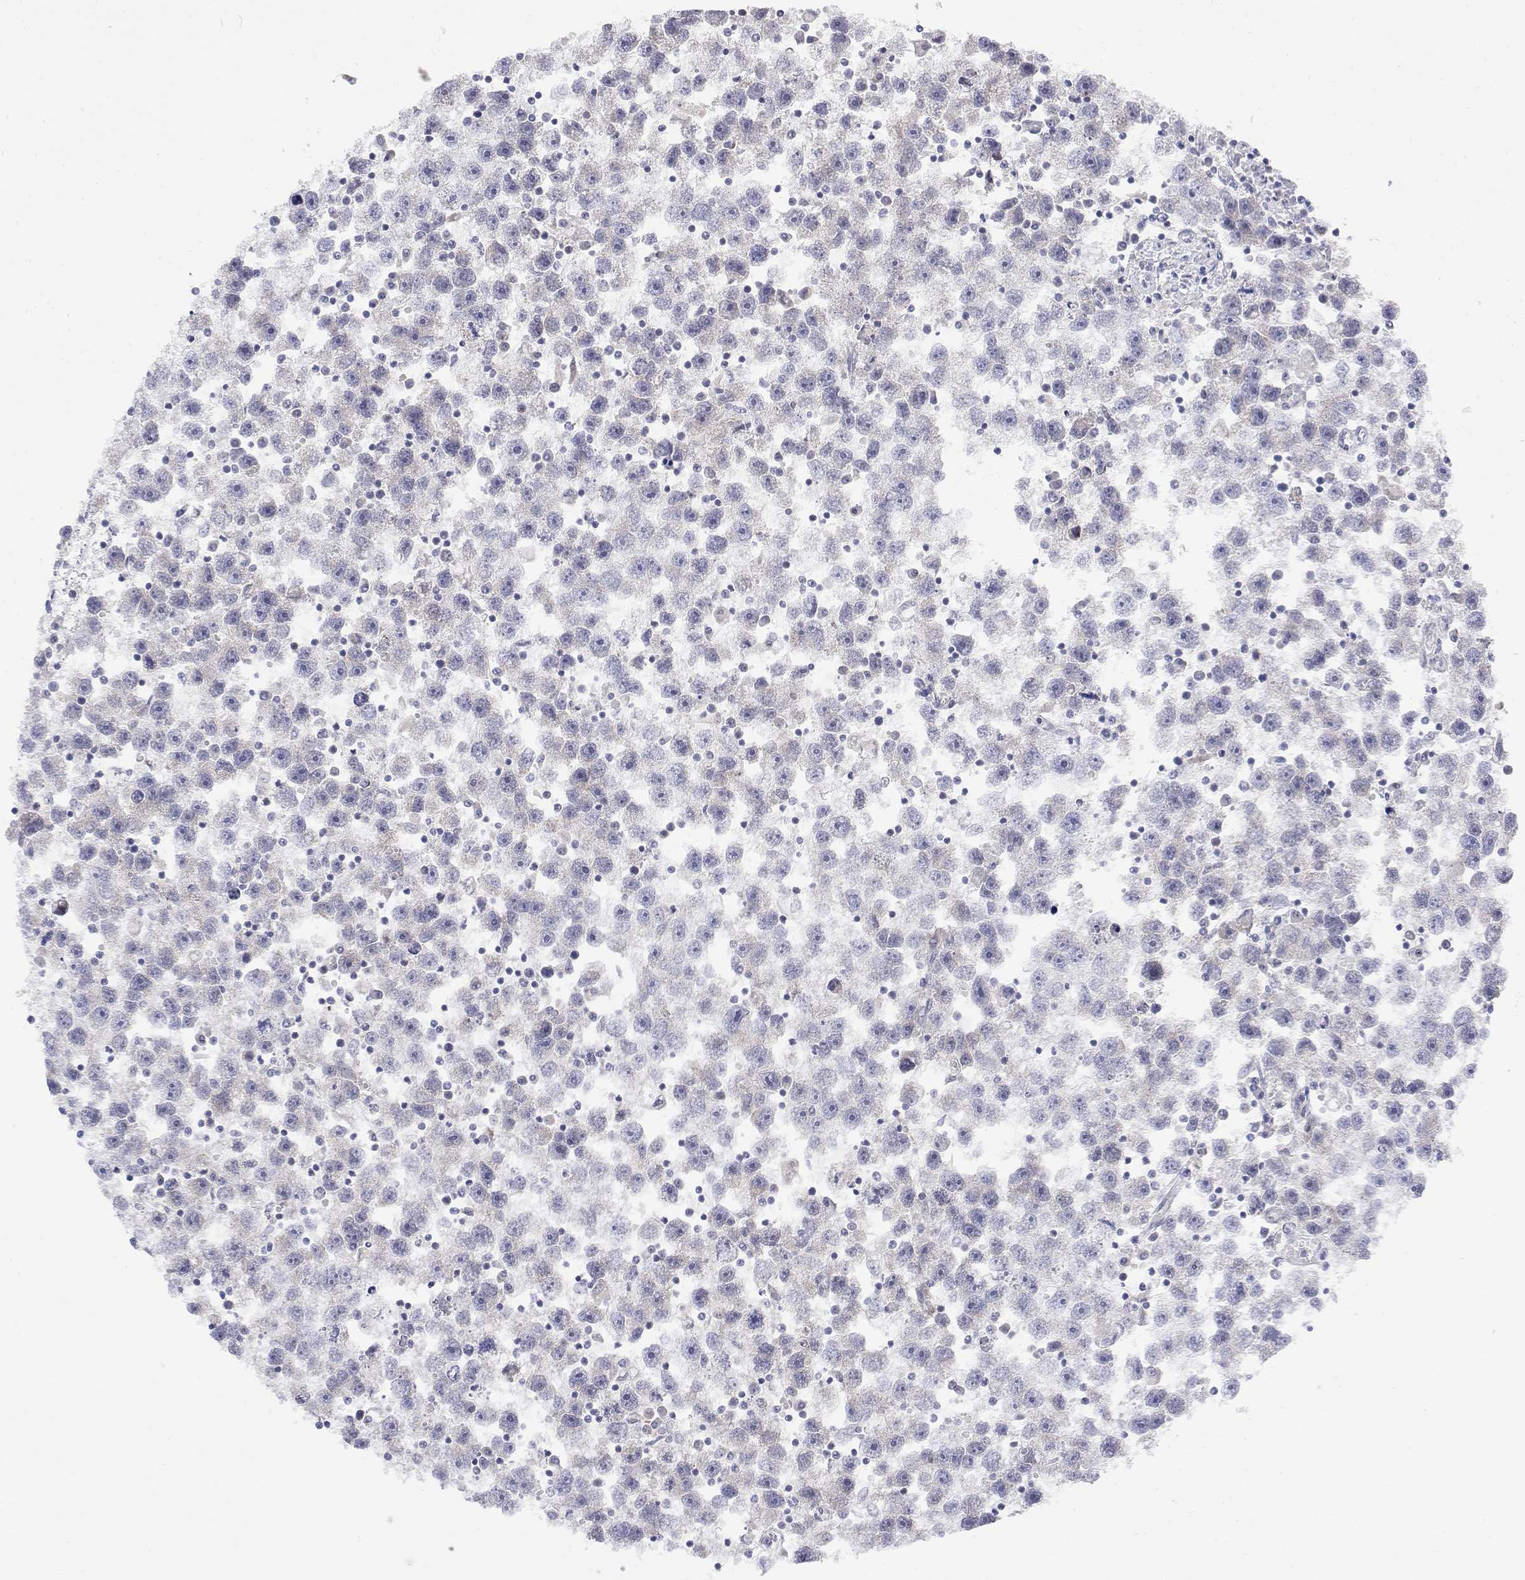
{"staining": {"intensity": "negative", "quantity": "none", "location": "none"}, "tissue": "testis cancer", "cell_type": "Tumor cells", "image_type": "cancer", "snomed": [{"axis": "morphology", "description": "Seminoma, NOS"}, {"axis": "topography", "description": "Testis"}], "caption": "Image shows no protein positivity in tumor cells of testis cancer (seminoma) tissue. The staining was performed using DAB (3,3'-diaminobenzidine) to visualize the protein expression in brown, while the nuclei were stained in blue with hematoxylin (Magnification: 20x).", "gene": "GADD45GIP1", "patient": {"sex": "male", "age": 30}}